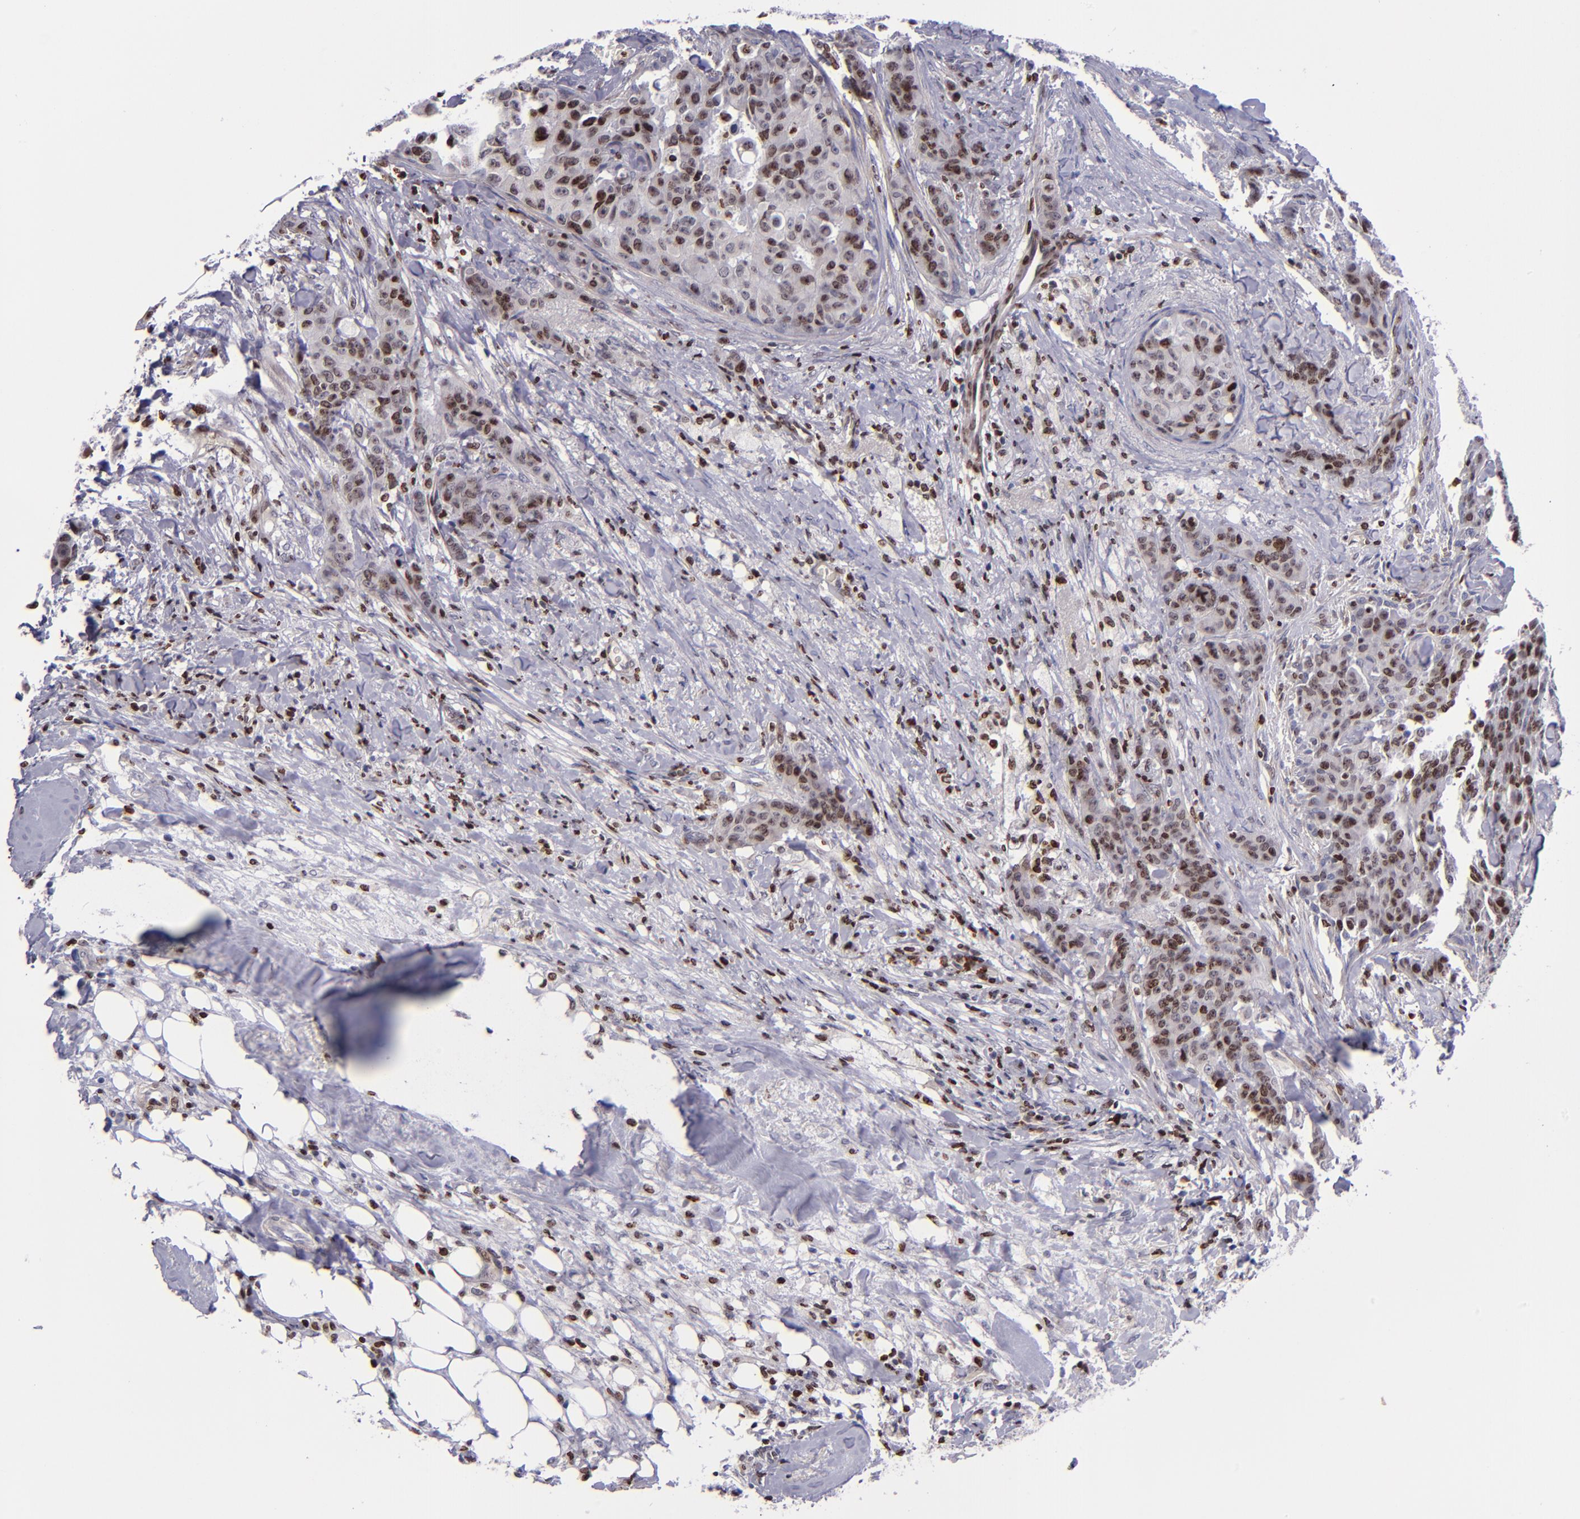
{"staining": {"intensity": "moderate", "quantity": ">75%", "location": "nuclear"}, "tissue": "breast cancer", "cell_type": "Tumor cells", "image_type": "cancer", "snomed": [{"axis": "morphology", "description": "Duct carcinoma"}, {"axis": "topography", "description": "Breast"}], "caption": "IHC staining of intraductal carcinoma (breast), which displays medium levels of moderate nuclear staining in about >75% of tumor cells indicating moderate nuclear protein positivity. The staining was performed using DAB (3,3'-diaminobenzidine) (brown) for protein detection and nuclei were counterstained in hematoxylin (blue).", "gene": "CDKL5", "patient": {"sex": "female", "age": 40}}